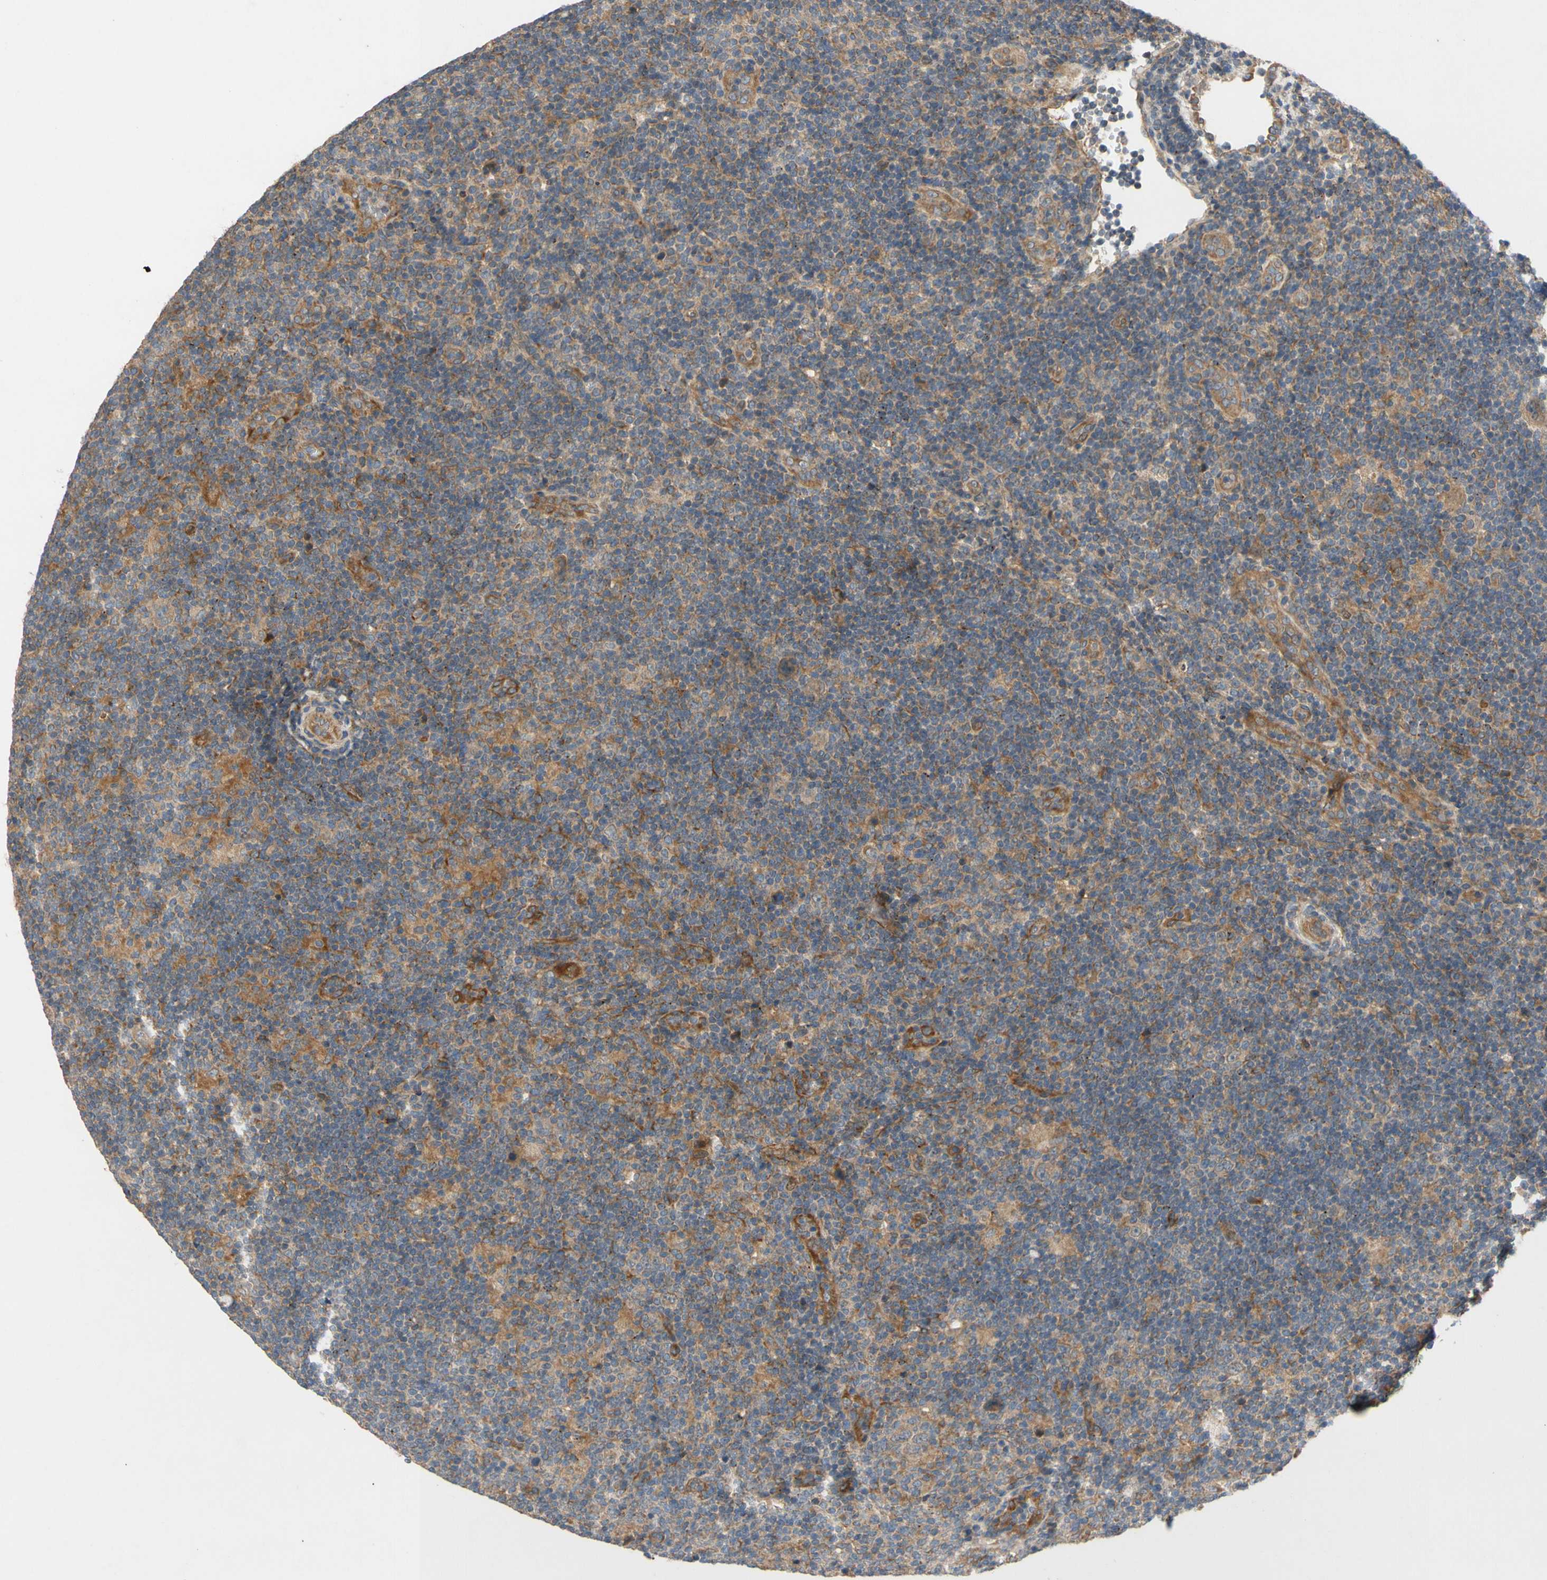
{"staining": {"intensity": "moderate", "quantity": ">75%", "location": "cytoplasmic/membranous"}, "tissue": "lymphoma", "cell_type": "Tumor cells", "image_type": "cancer", "snomed": [{"axis": "morphology", "description": "Hodgkin's disease, NOS"}, {"axis": "topography", "description": "Lymph node"}], "caption": "The micrograph reveals staining of lymphoma, revealing moderate cytoplasmic/membranous protein positivity (brown color) within tumor cells. (DAB = brown stain, brightfield microscopy at high magnification).", "gene": "MBTPS2", "patient": {"sex": "female", "age": 57}}